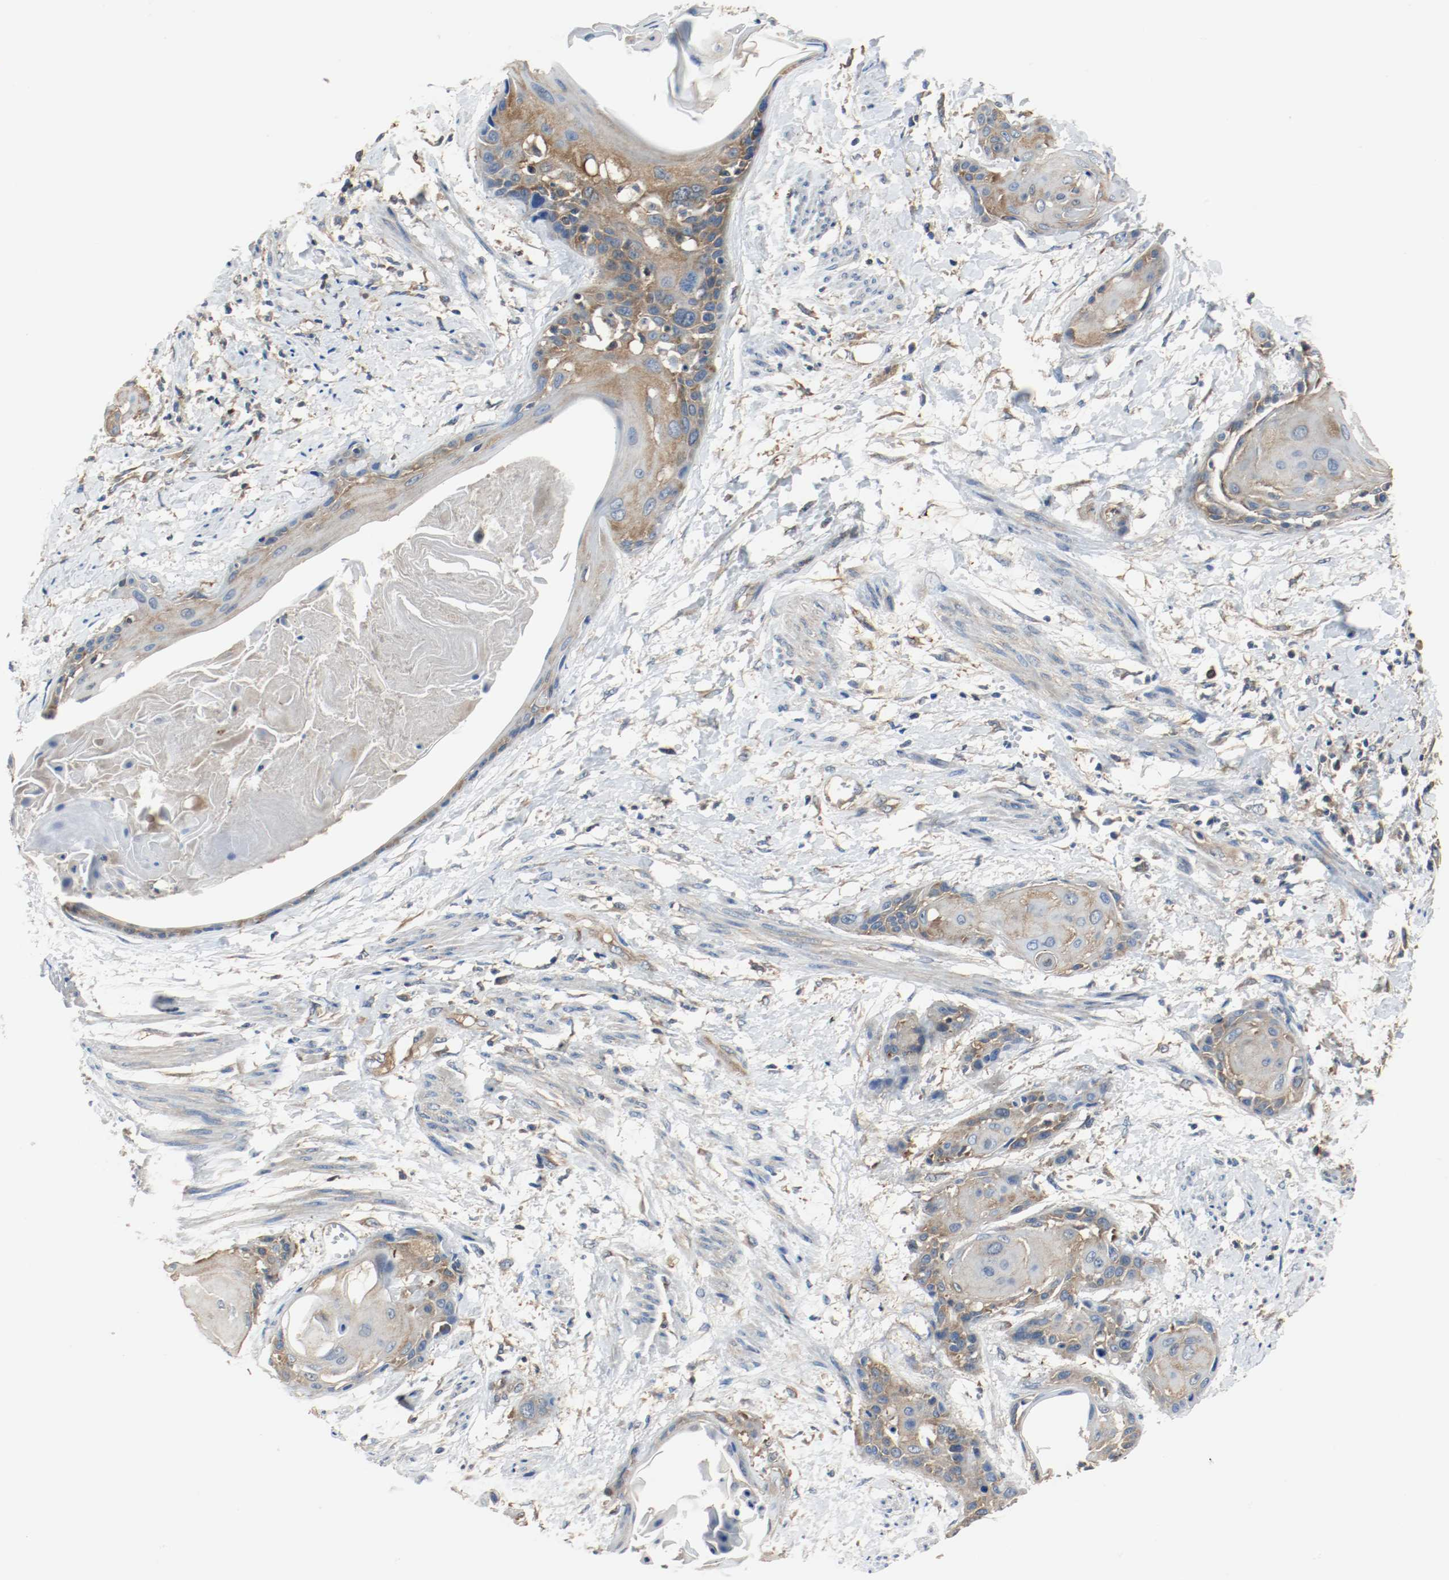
{"staining": {"intensity": "moderate", "quantity": ">75%", "location": "cytoplasmic/membranous"}, "tissue": "cervical cancer", "cell_type": "Tumor cells", "image_type": "cancer", "snomed": [{"axis": "morphology", "description": "Squamous cell carcinoma, NOS"}, {"axis": "topography", "description": "Cervix"}], "caption": "Cervical cancer stained with a protein marker reveals moderate staining in tumor cells.", "gene": "HGS", "patient": {"sex": "female", "age": 57}}